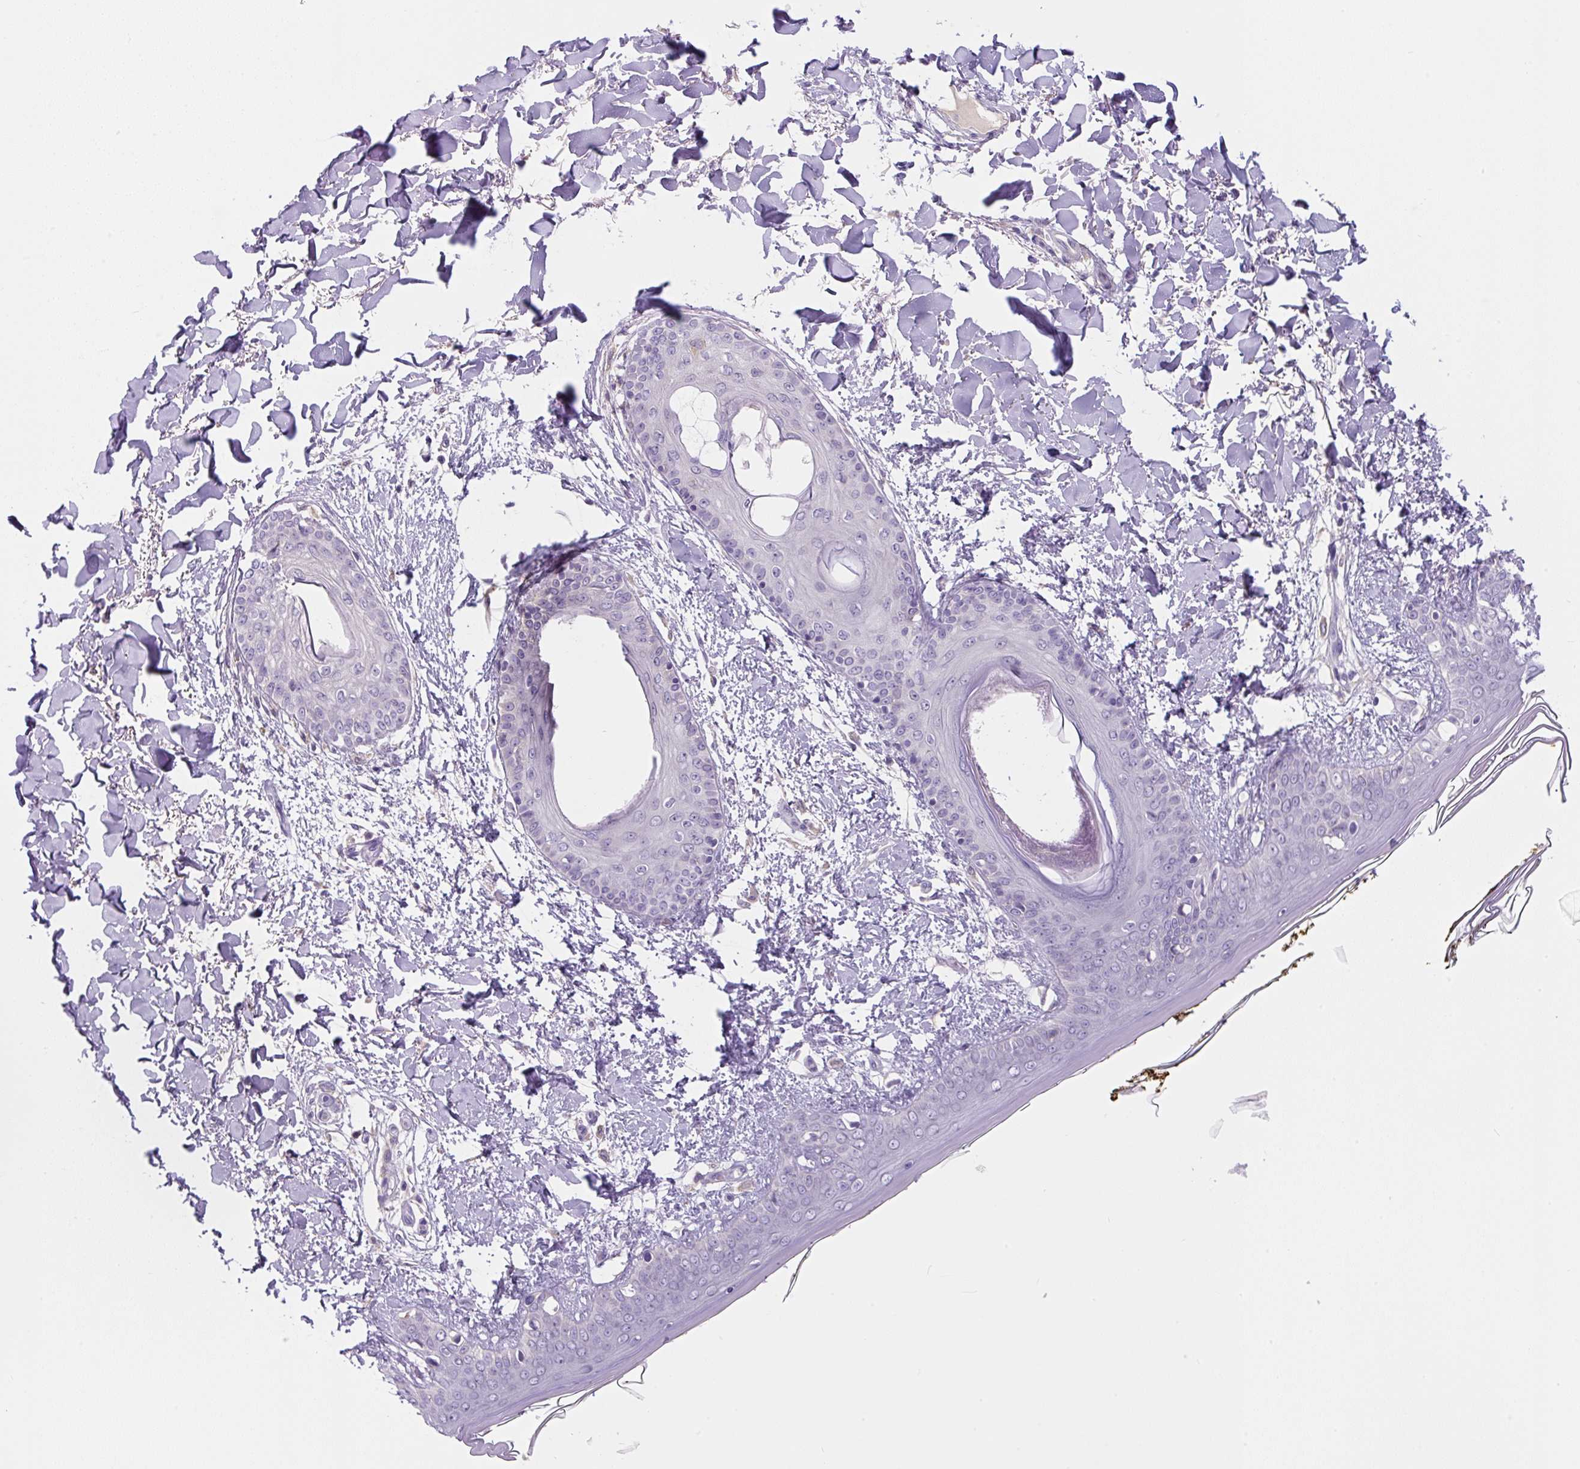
{"staining": {"intensity": "negative", "quantity": "none", "location": "none"}, "tissue": "skin", "cell_type": "Fibroblasts", "image_type": "normal", "snomed": [{"axis": "morphology", "description": "Normal tissue, NOS"}, {"axis": "topography", "description": "Skin"}], "caption": "DAB immunohistochemical staining of benign skin exhibits no significant positivity in fibroblasts. (Immunohistochemistry, brightfield microscopy, high magnification).", "gene": "FZD5", "patient": {"sex": "female", "age": 34}}